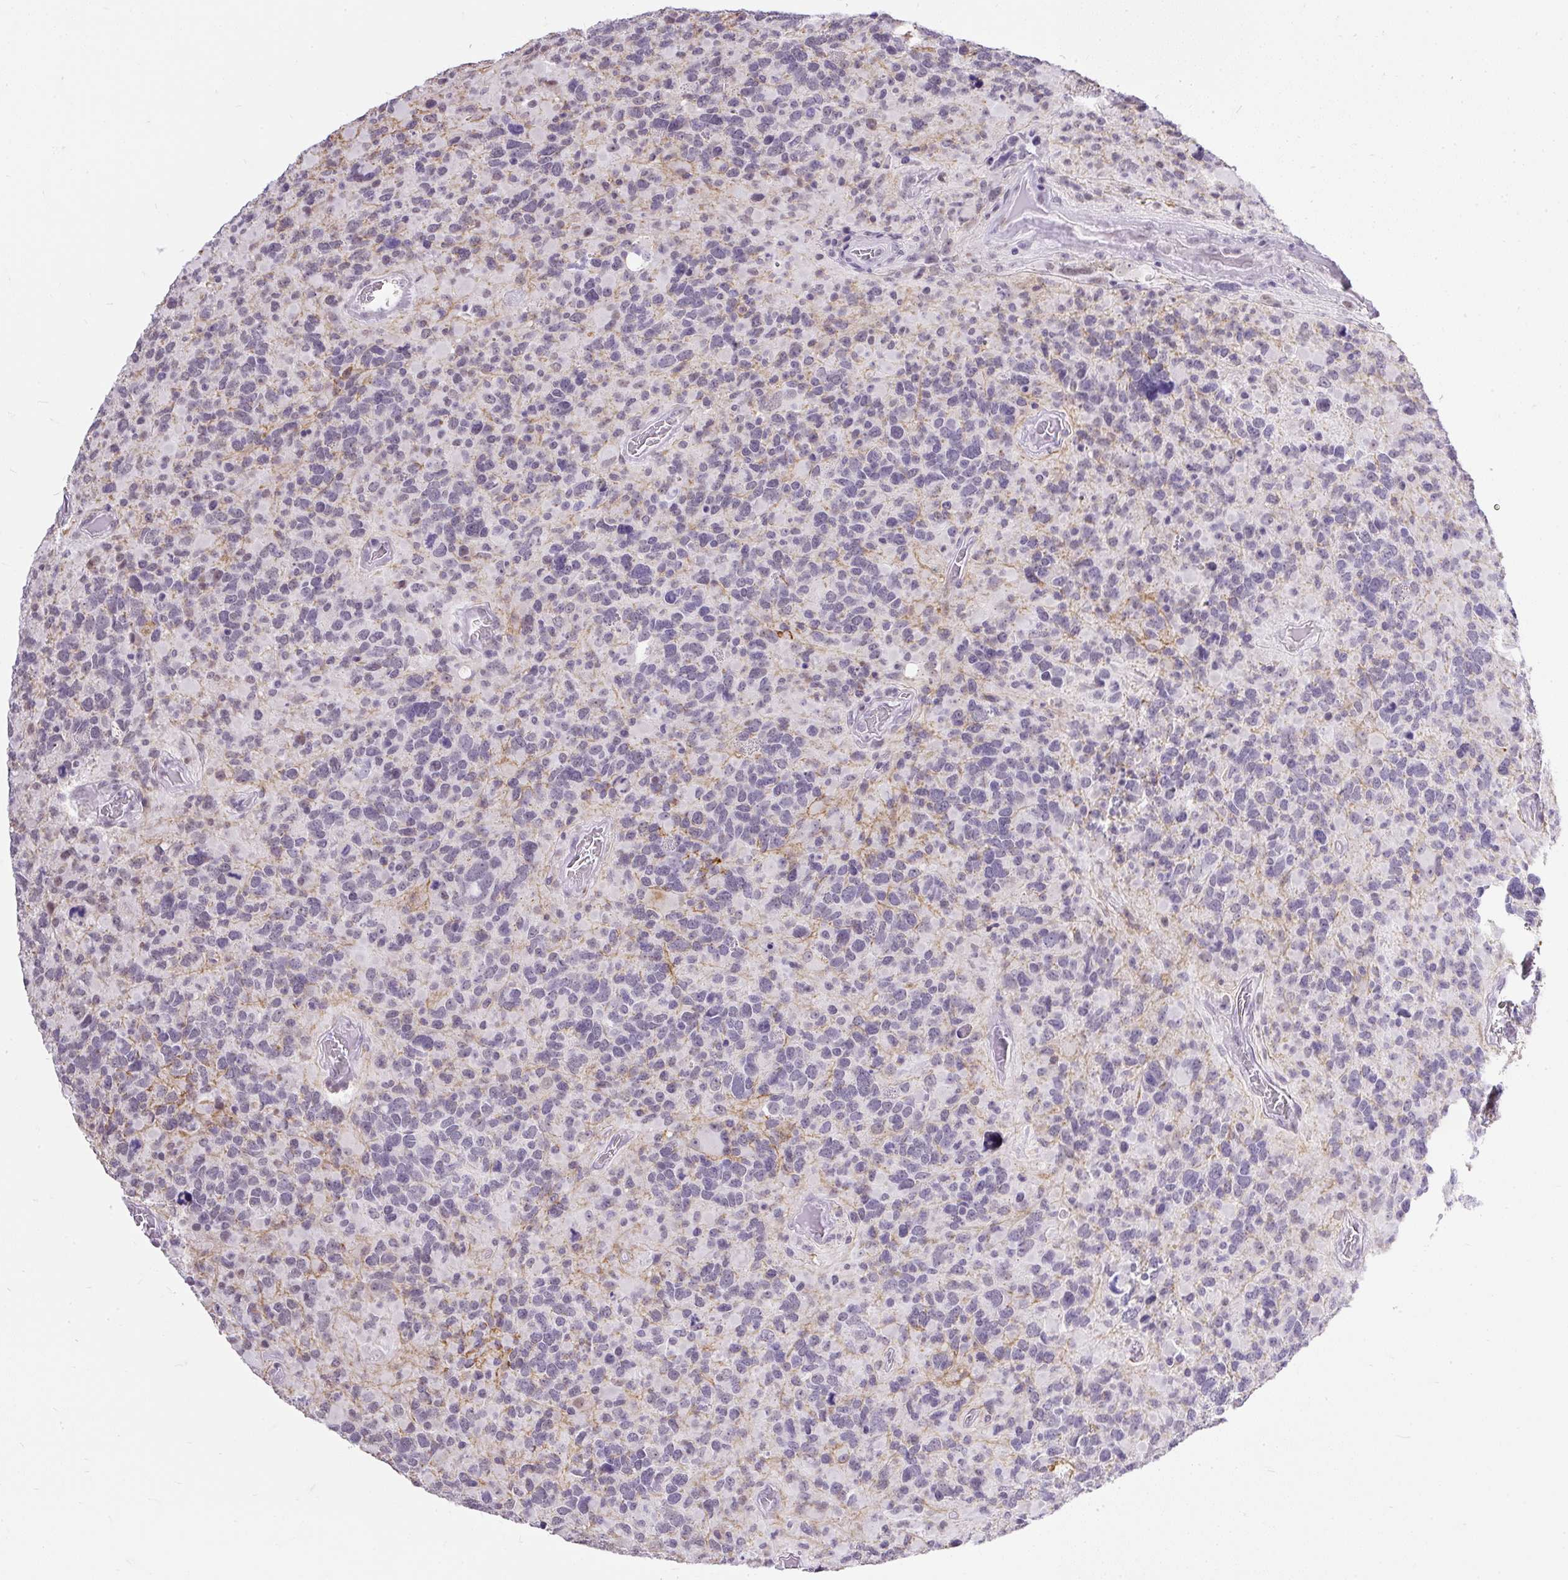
{"staining": {"intensity": "negative", "quantity": "none", "location": "none"}, "tissue": "glioma", "cell_type": "Tumor cells", "image_type": "cancer", "snomed": [{"axis": "morphology", "description": "Glioma, malignant, High grade"}, {"axis": "topography", "description": "Brain"}], "caption": "An IHC photomicrograph of malignant glioma (high-grade) is shown. There is no staining in tumor cells of malignant glioma (high-grade).", "gene": "WNT10B", "patient": {"sex": "female", "age": 40}}